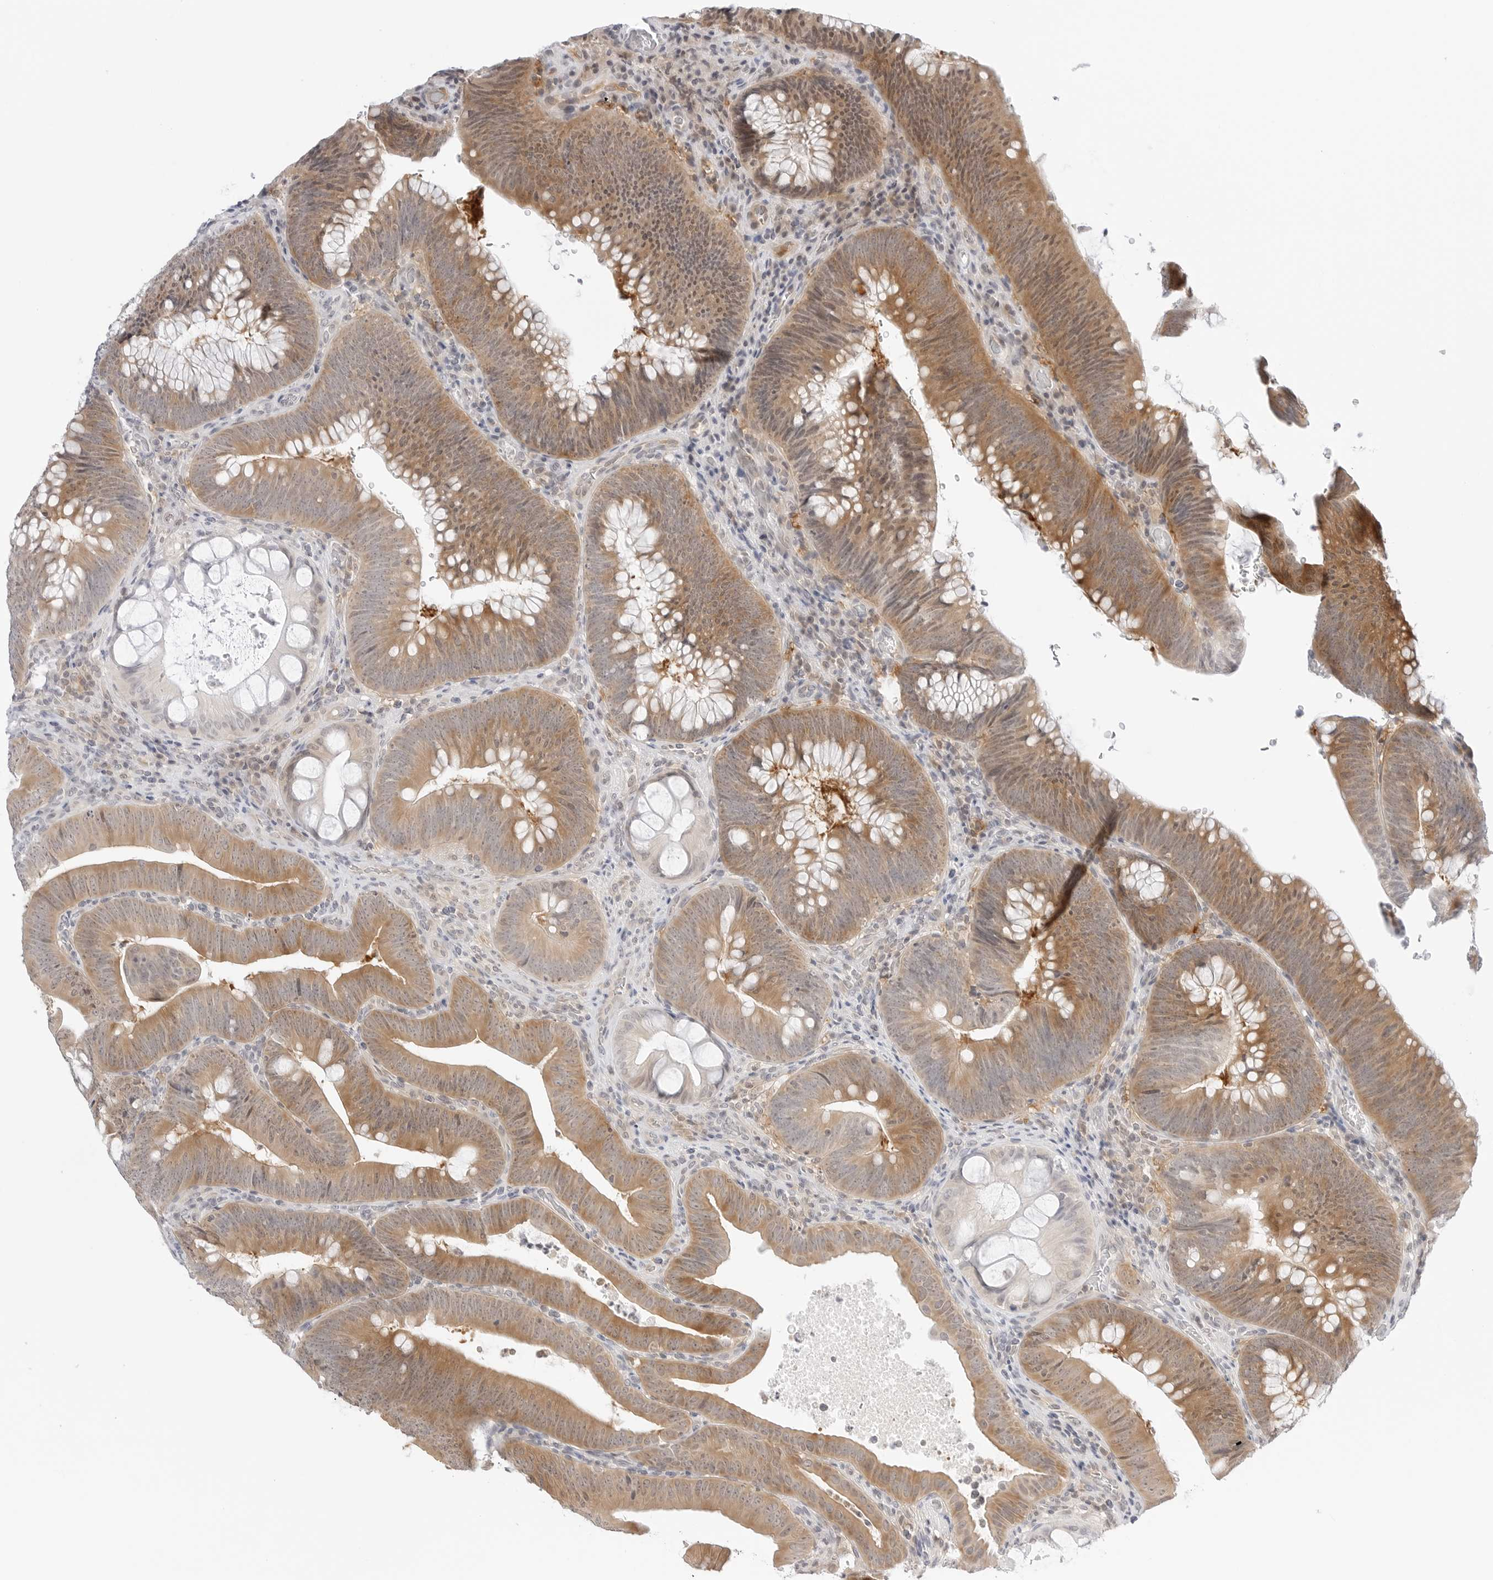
{"staining": {"intensity": "strong", "quantity": ">75%", "location": "cytoplasmic/membranous"}, "tissue": "colorectal cancer", "cell_type": "Tumor cells", "image_type": "cancer", "snomed": [{"axis": "morphology", "description": "Normal tissue, NOS"}, {"axis": "topography", "description": "Colon"}], "caption": "Human colorectal cancer stained with a protein marker exhibits strong staining in tumor cells.", "gene": "NUDC", "patient": {"sex": "female", "age": 82}}